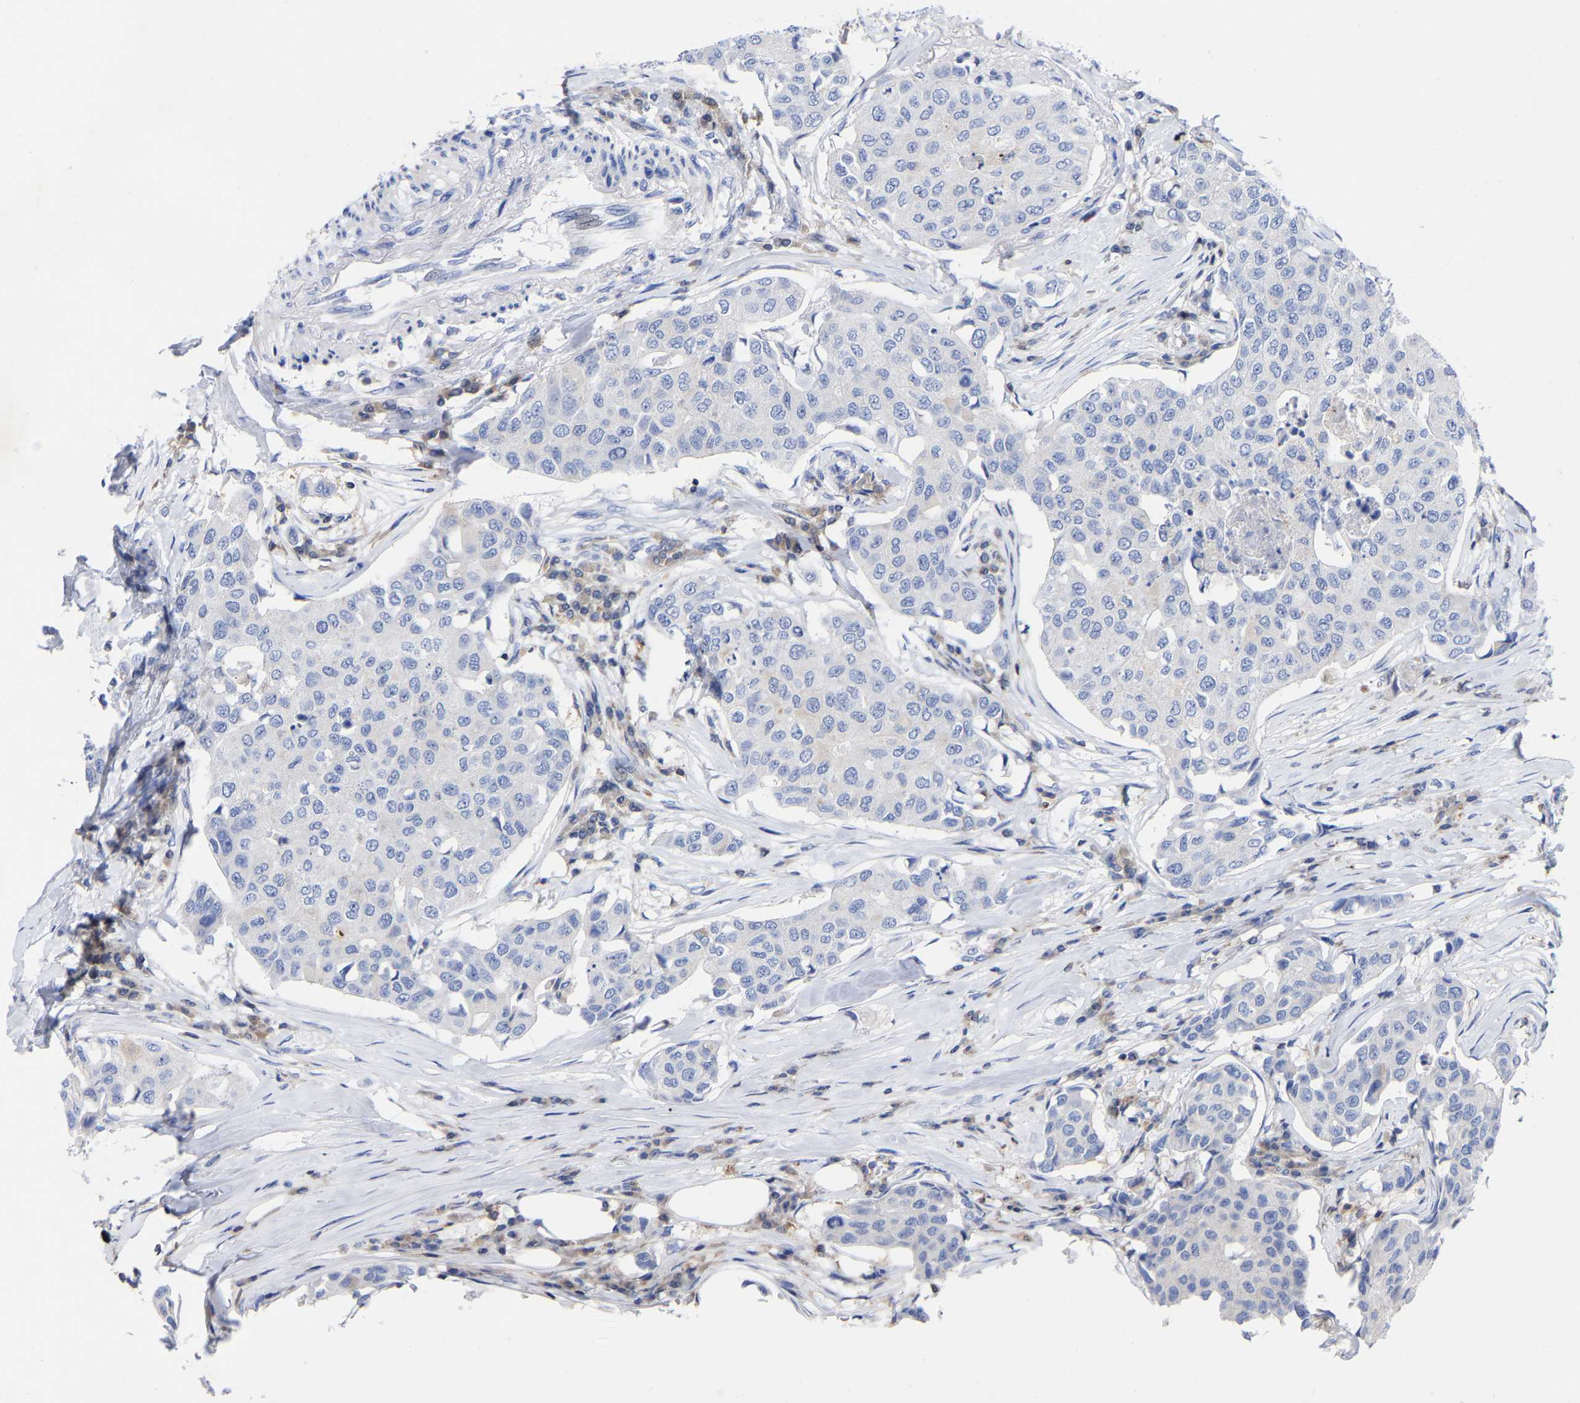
{"staining": {"intensity": "negative", "quantity": "none", "location": "none"}, "tissue": "breast cancer", "cell_type": "Tumor cells", "image_type": "cancer", "snomed": [{"axis": "morphology", "description": "Duct carcinoma"}, {"axis": "topography", "description": "Breast"}], "caption": "Breast cancer (invasive ductal carcinoma) stained for a protein using immunohistochemistry reveals no expression tumor cells.", "gene": "PTPN7", "patient": {"sex": "female", "age": 80}}